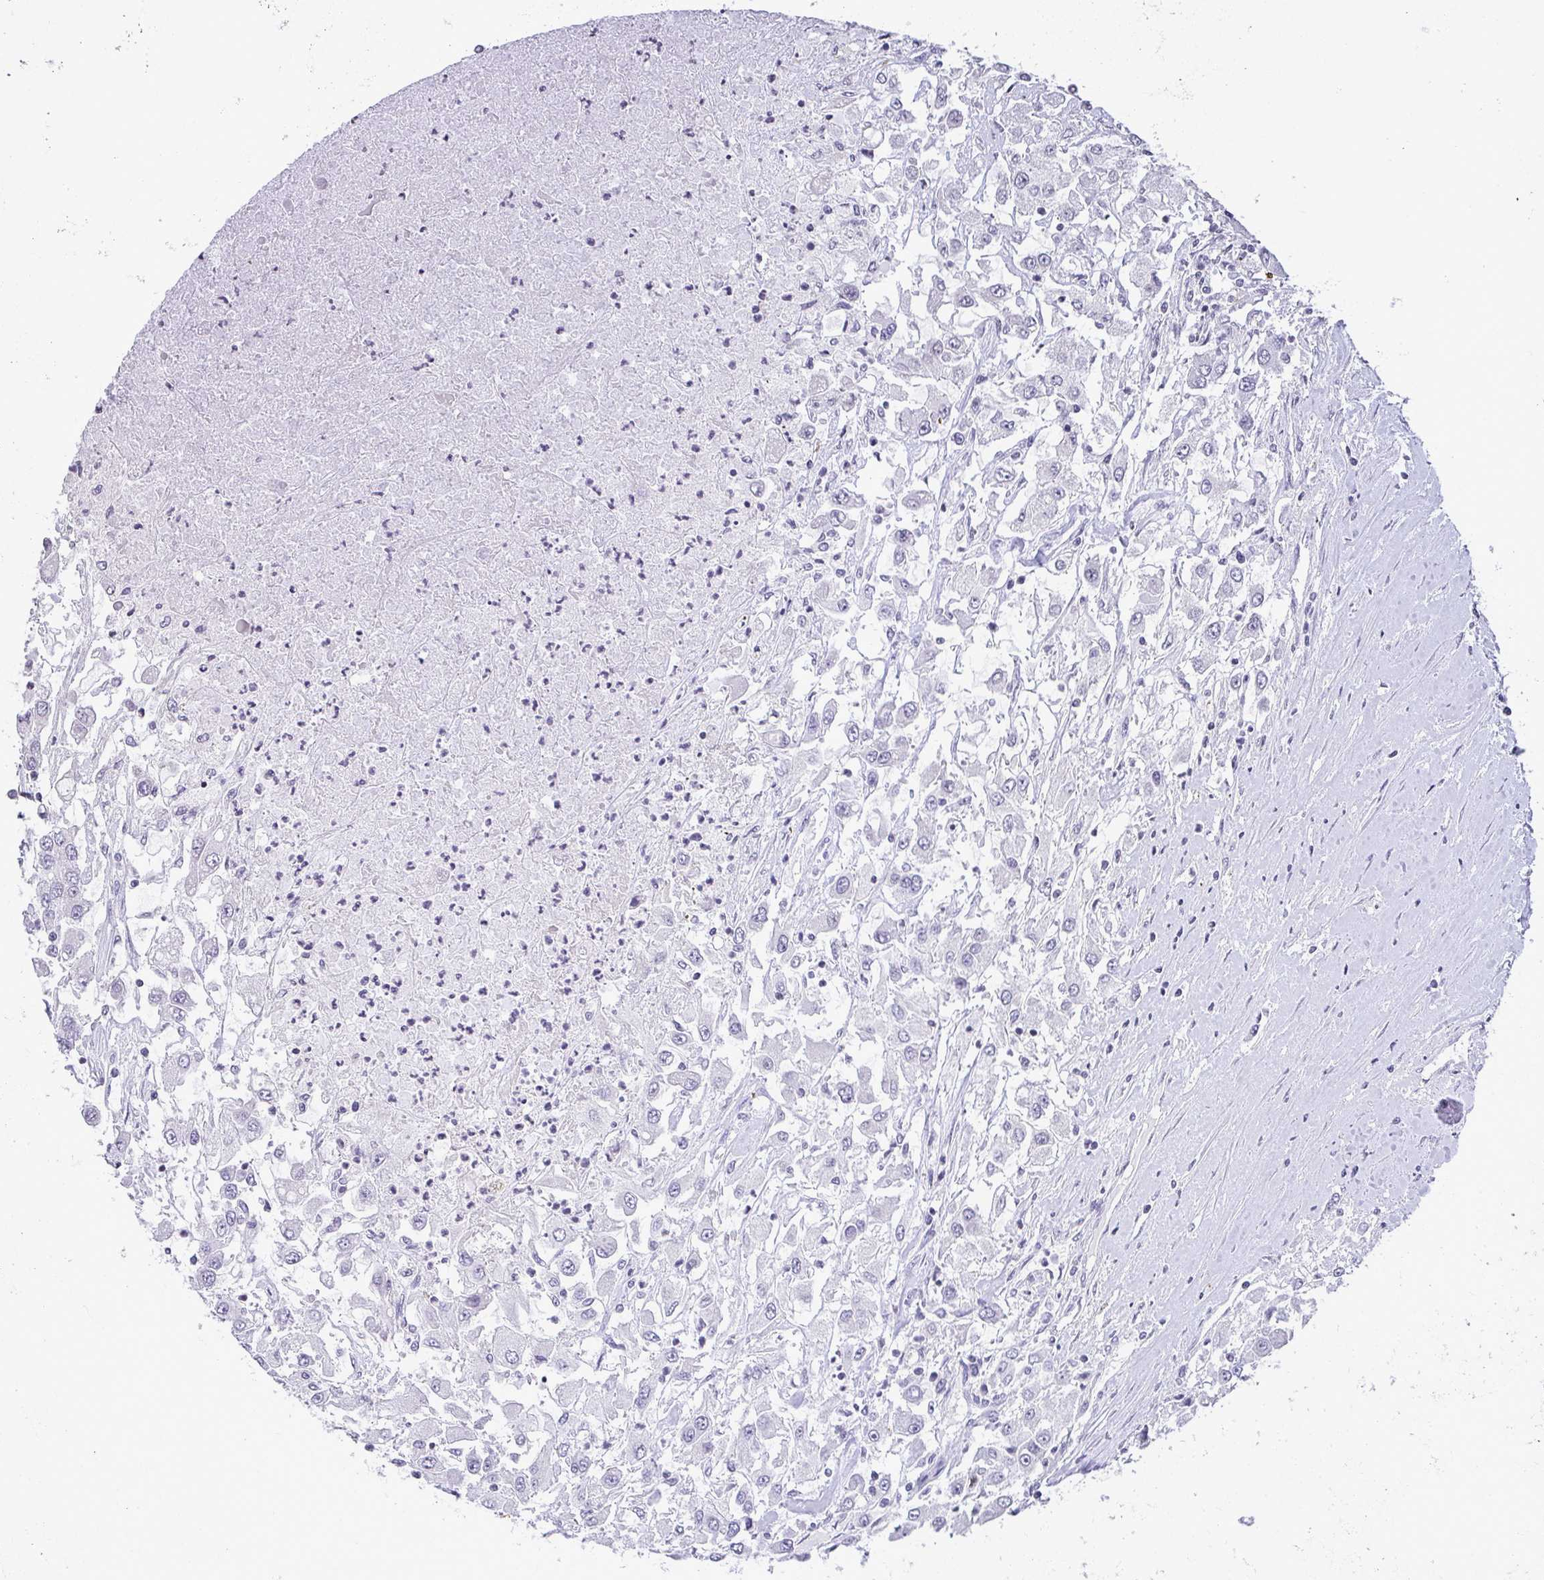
{"staining": {"intensity": "negative", "quantity": "none", "location": "none"}, "tissue": "renal cancer", "cell_type": "Tumor cells", "image_type": "cancer", "snomed": [{"axis": "morphology", "description": "Adenocarcinoma, NOS"}, {"axis": "topography", "description": "Kidney"}], "caption": "Immunohistochemical staining of human renal cancer displays no significant expression in tumor cells.", "gene": "CACNA1S", "patient": {"sex": "female", "age": 67}}